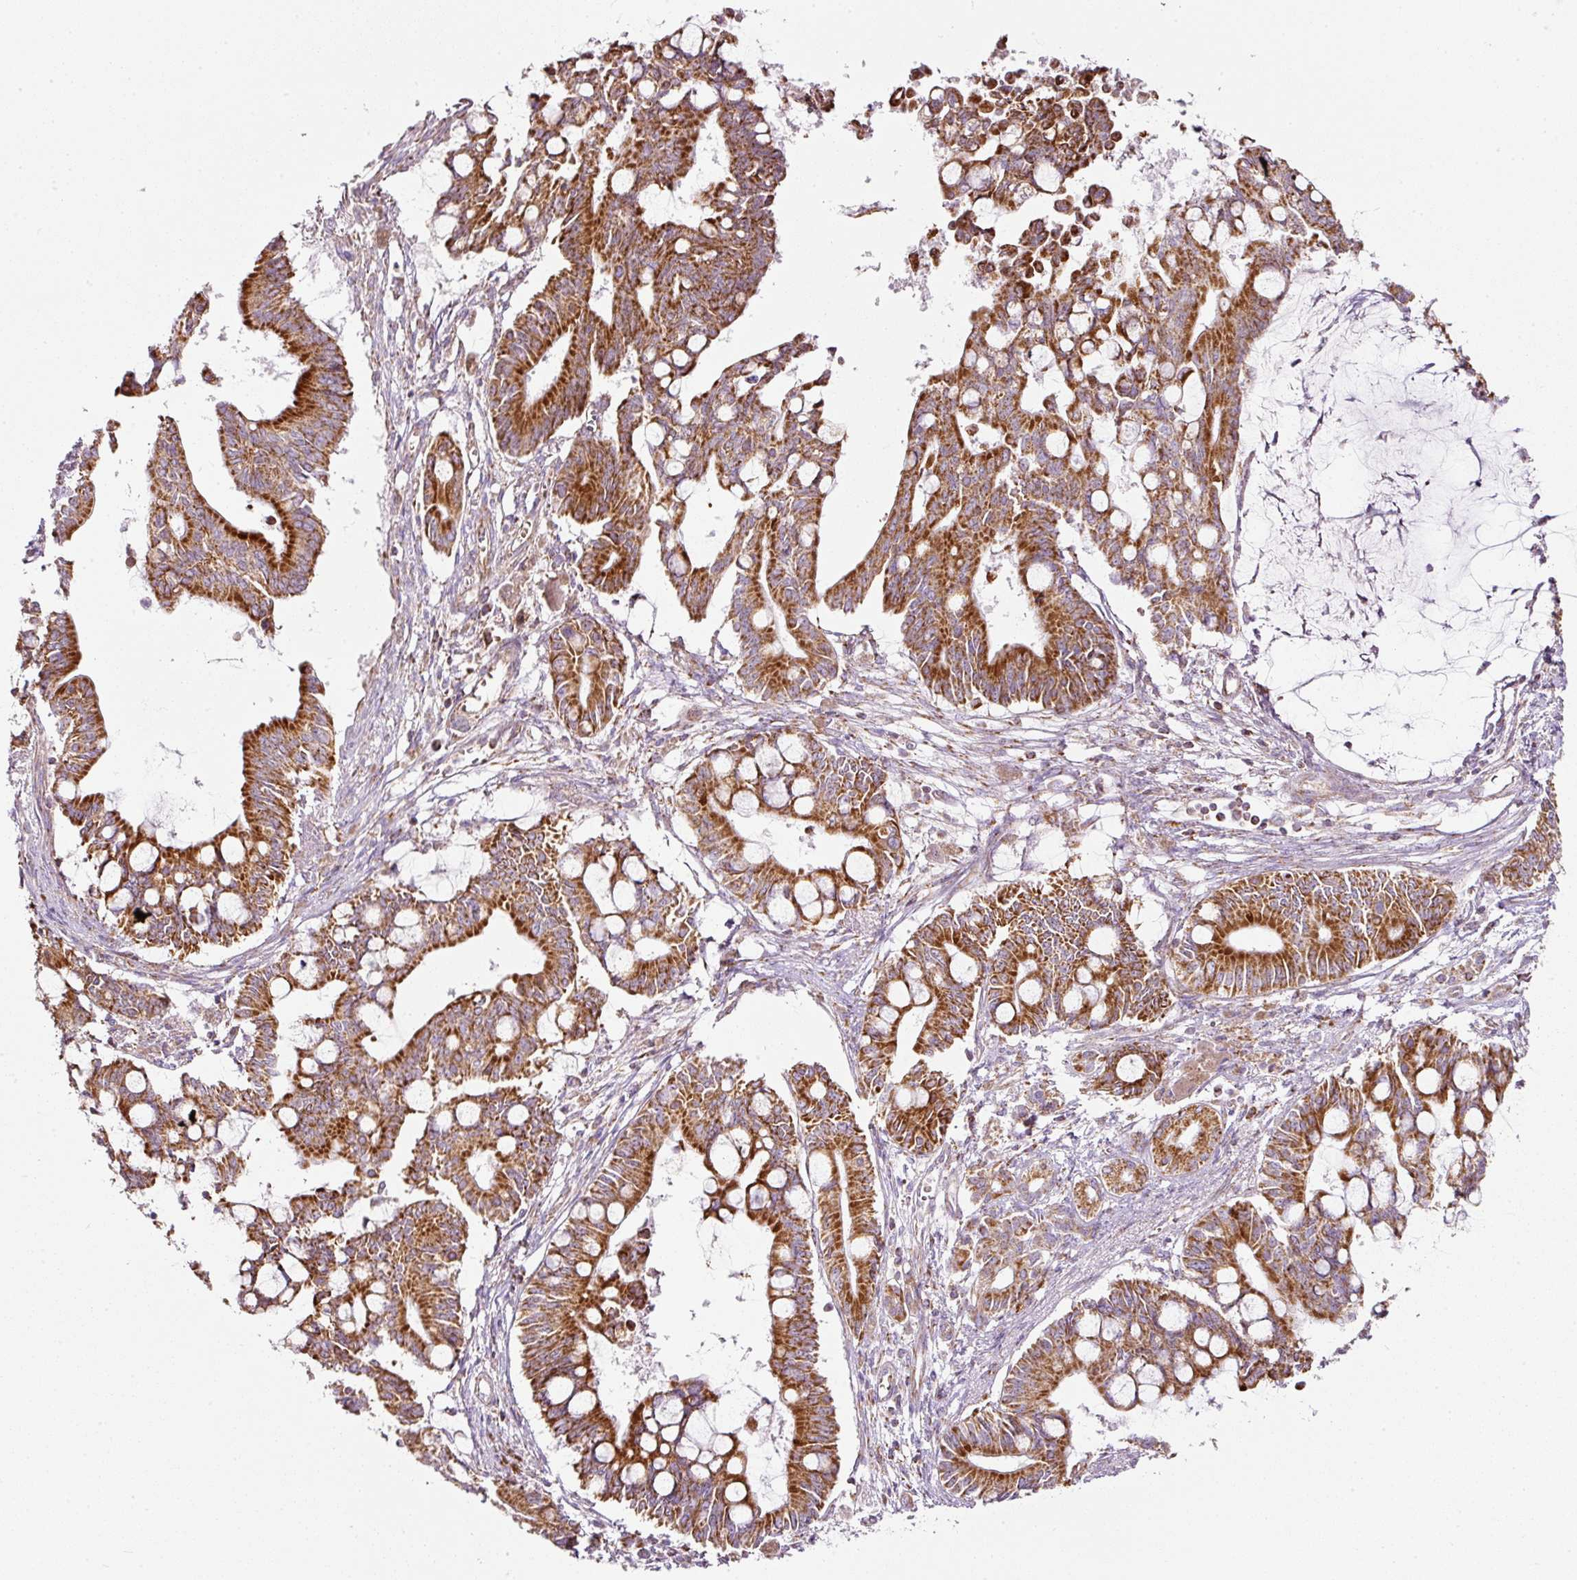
{"staining": {"intensity": "strong", "quantity": ">75%", "location": "cytoplasmic/membranous"}, "tissue": "pancreatic cancer", "cell_type": "Tumor cells", "image_type": "cancer", "snomed": [{"axis": "morphology", "description": "Adenocarcinoma, NOS"}, {"axis": "topography", "description": "Pancreas"}], "caption": "A brown stain labels strong cytoplasmic/membranous expression of a protein in human pancreatic cancer tumor cells.", "gene": "SDHA", "patient": {"sex": "male", "age": 68}}